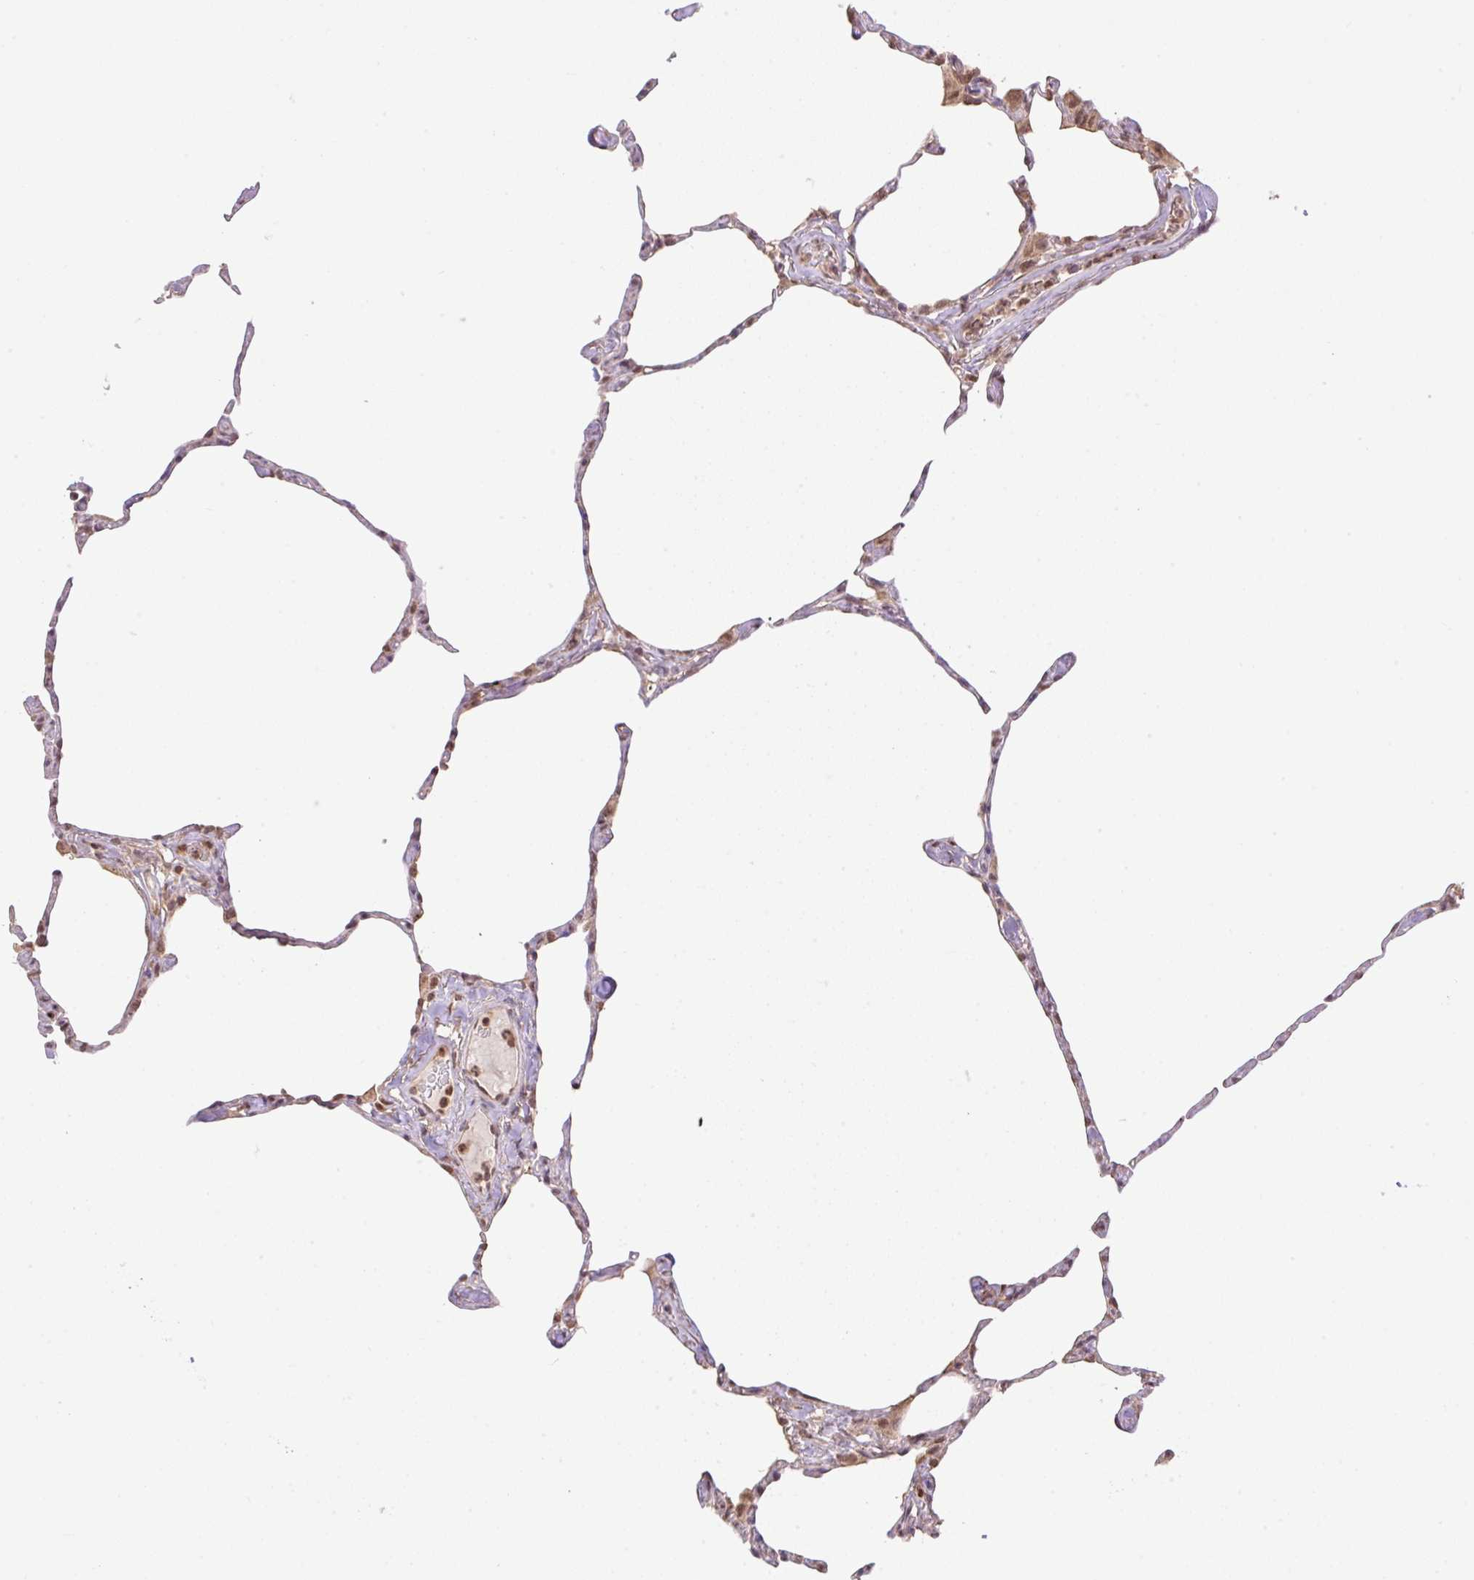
{"staining": {"intensity": "moderate", "quantity": "<25%", "location": "nuclear"}, "tissue": "lung", "cell_type": "Alveolar cells", "image_type": "normal", "snomed": [{"axis": "morphology", "description": "Normal tissue, NOS"}, {"axis": "topography", "description": "Lung"}], "caption": "Lung stained for a protein demonstrates moderate nuclear positivity in alveolar cells.", "gene": "VPS25", "patient": {"sex": "male", "age": 65}}